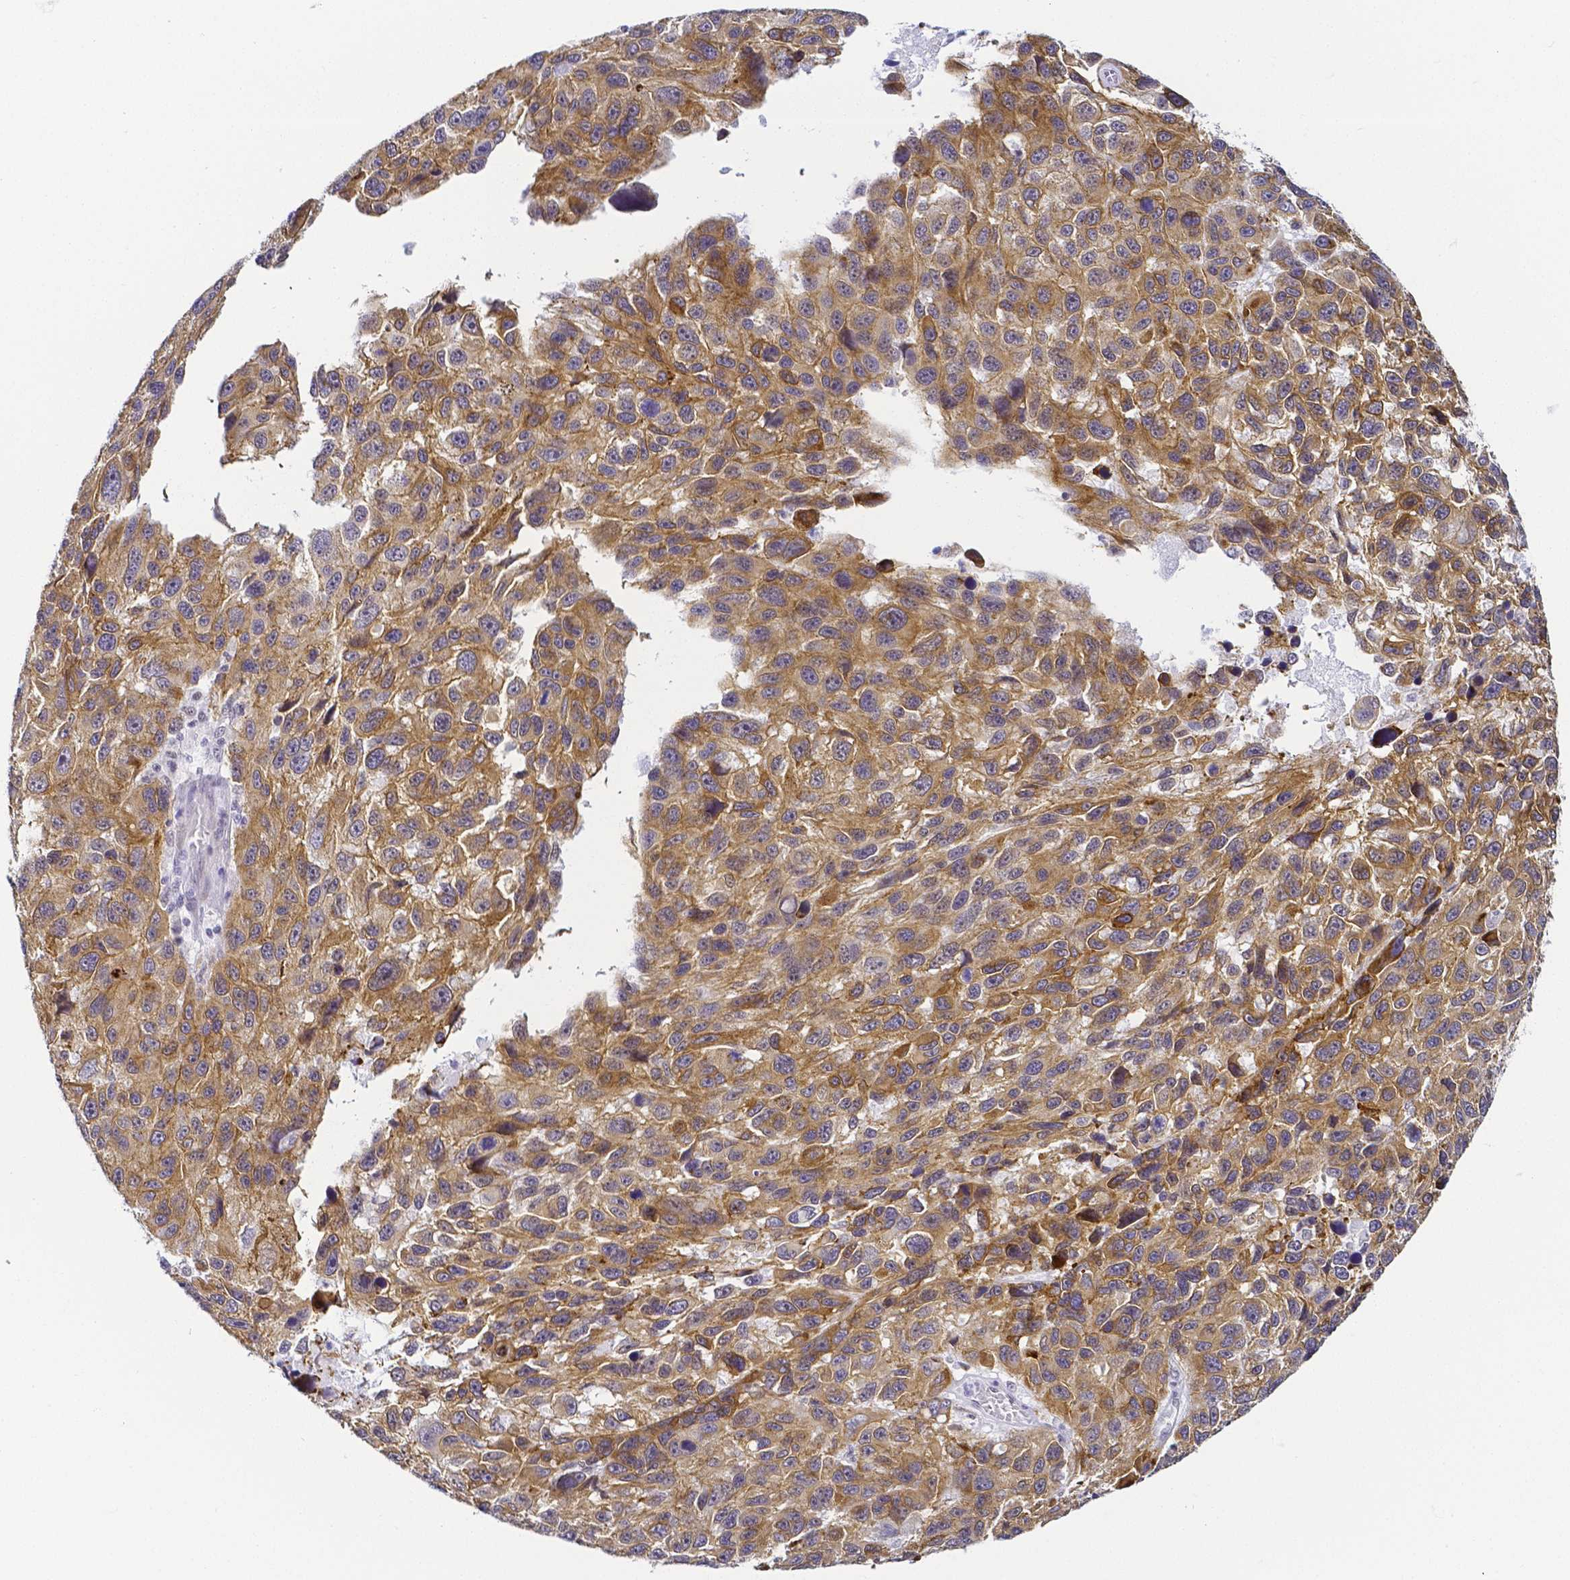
{"staining": {"intensity": "moderate", "quantity": "25%-75%", "location": "cytoplasmic/membranous"}, "tissue": "melanoma", "cell_type": "Tumor cells", "image_type": "cancer", "snomed": [{"axis": "morphology", "description": "Malignant melanoma, NOS"}, {"axis": "topography", "description": "Skin"}], "caption": "Tumor cells display medium levels of moderate cytoplasmic/membranous expression in about 25%-75% of cells in human malignant melanoma. The protein of interest is shown in brown color, while the nuclei are stained blue.", "gene": "FAM83G", "patient": {"sex": "male", "age": 53}}